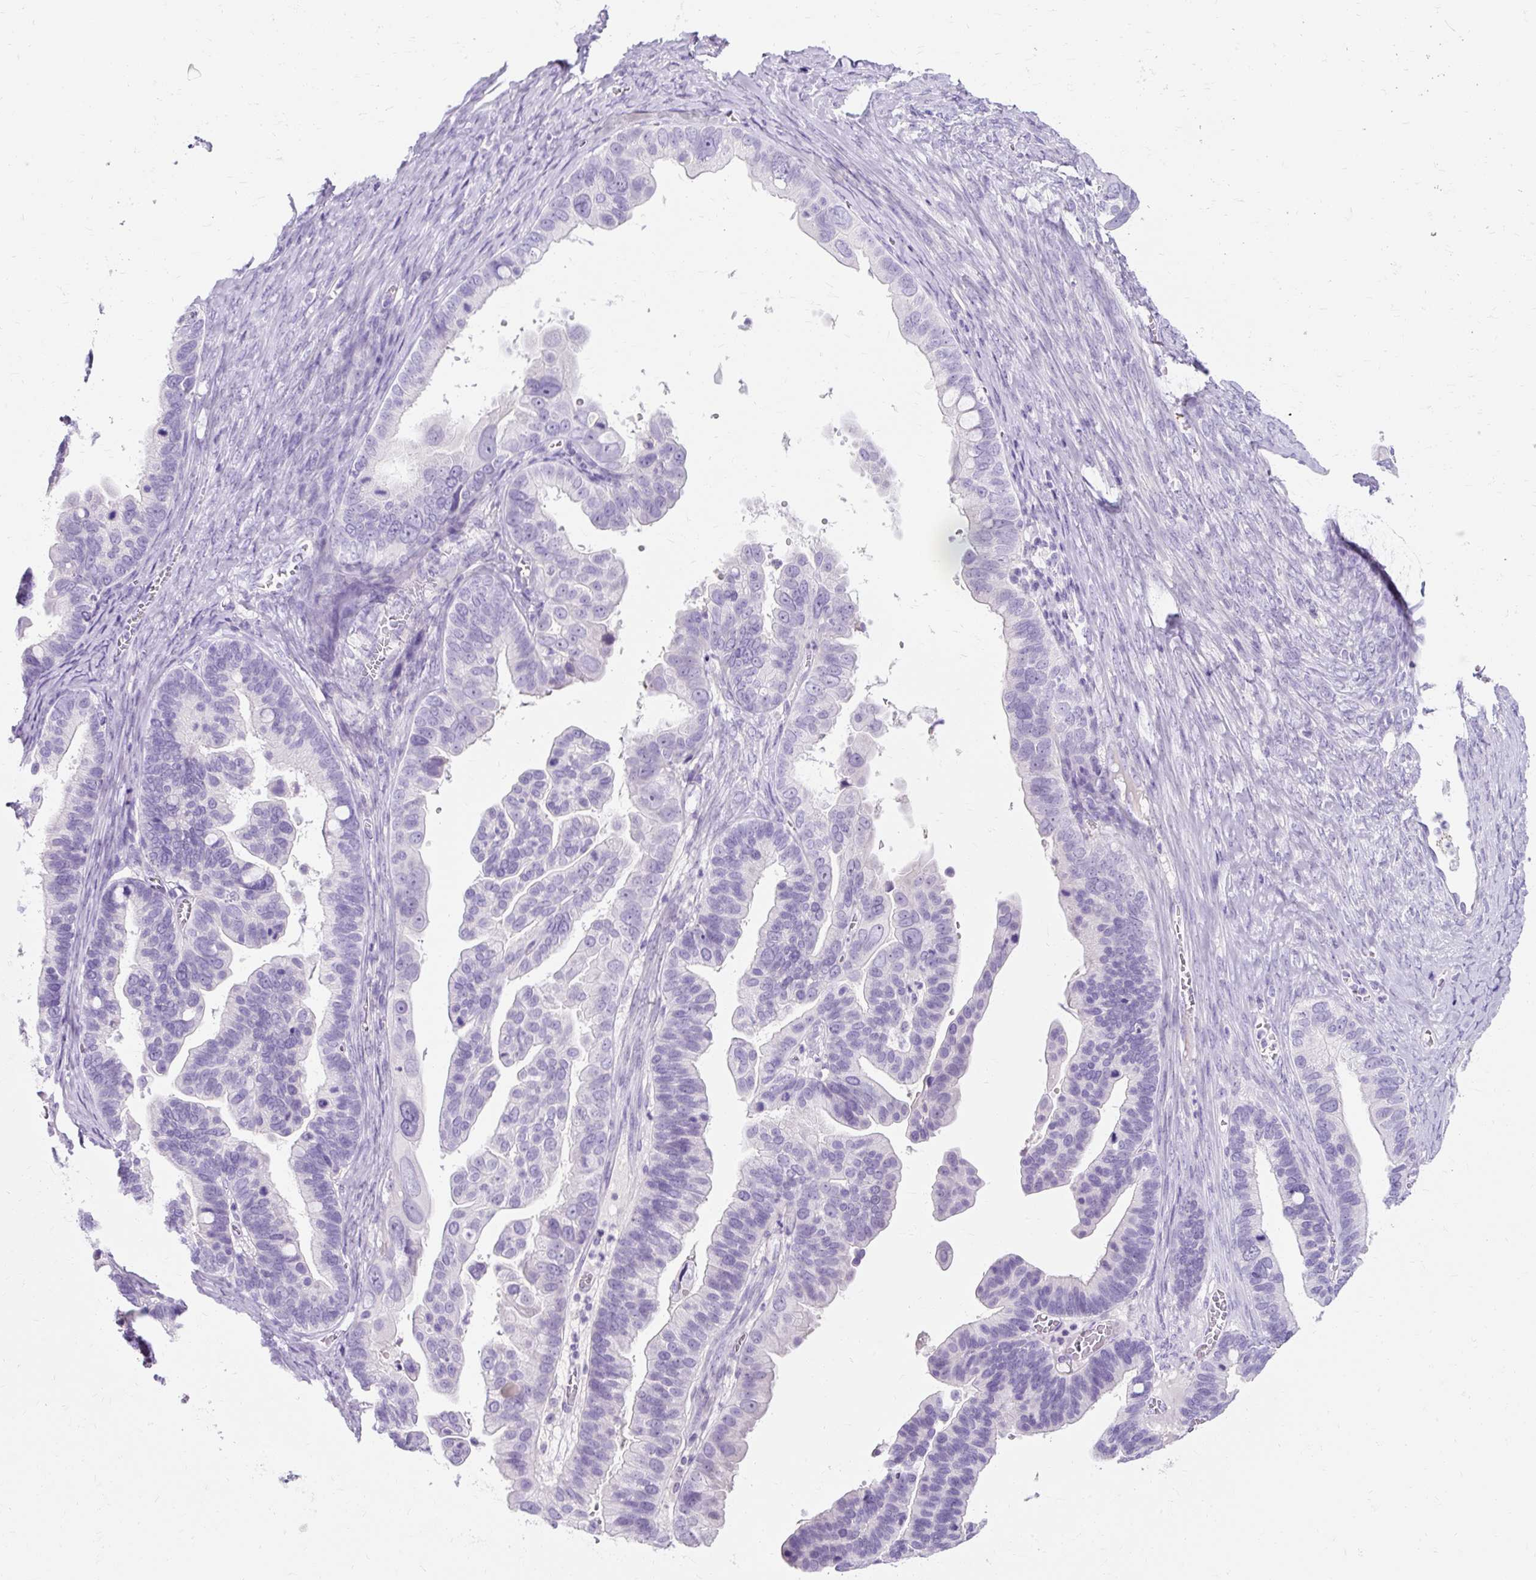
{"staining": {"intensity": "negative", "quantity": "none", "location": "none"}, "tissue": "ovarian cancer", "cell_type": "Tumor cells", "image_type": "cancer", "snomed": [{"axis": "morphology", "description": "Cystadenocarcinoma, serous, NOS"}, {"axis": "topography", "description": "Ovary"}], "caption": "Protein analysis of serous cystadenocarcinoma (ovarian) exhibits no significant expression in tumor cells. (DAB (3,3'-diaminobenzidine) immunohistochemistry, high magnification).", "gene": "CLDN25", "patient": {"sex": "female", "age": 56}}